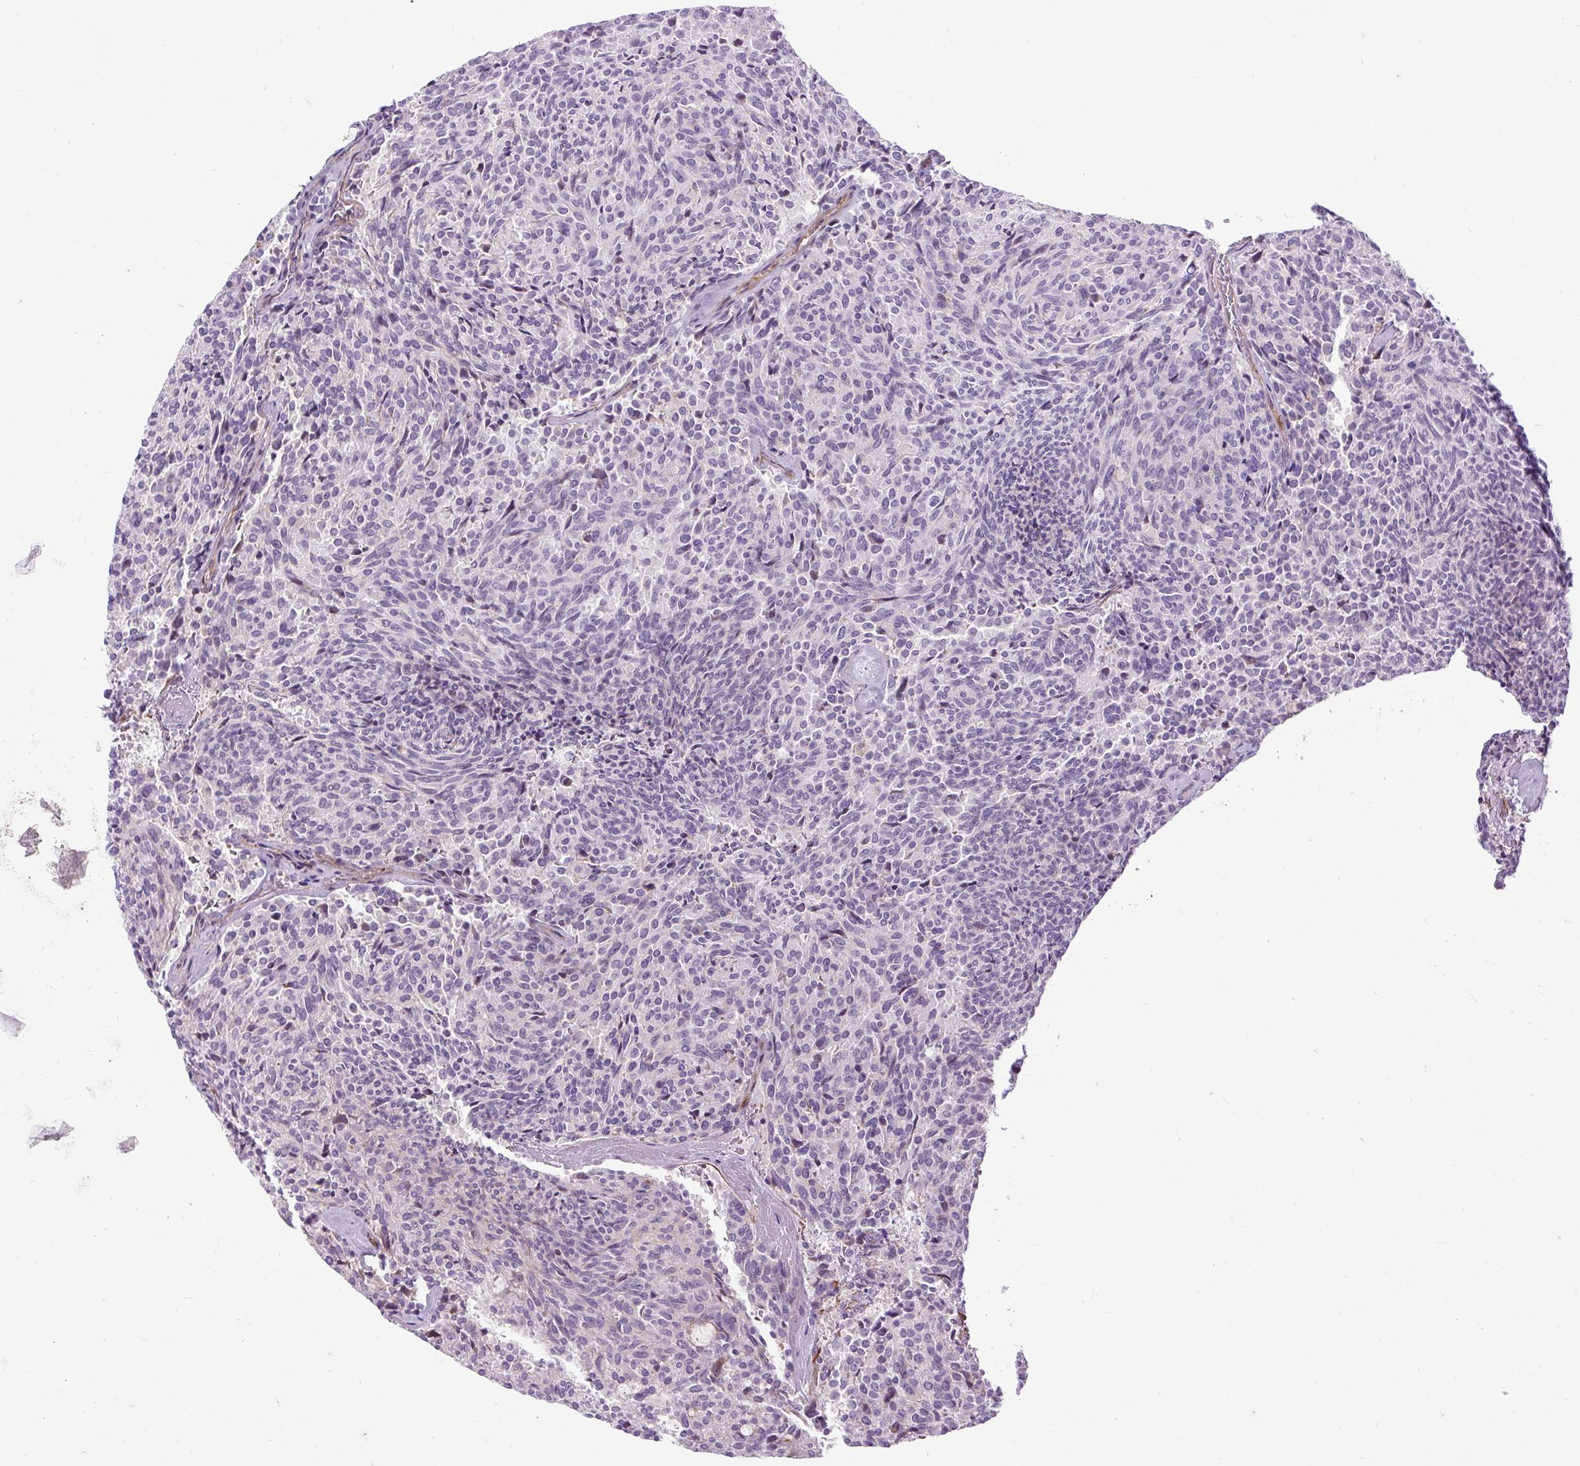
{"staining": {"intensity": "negative", "quantity": "none", "location": "none"}, "tissue": "carcinoid", "cell_type": "Tumor cells", "image_type": "cancer", "snomed": [{"axis": "morphology", "description": "Carcinoid, malignant, NOS"}, {"axis": "topography", "description": "Pancreas"}], "caption": "Immunohistochemistry (IHC) of human carcinoid exhibits no positivity in tumor cells.", "gene": "ZNF197", "patient": {"sex": "female", "age": 54}}